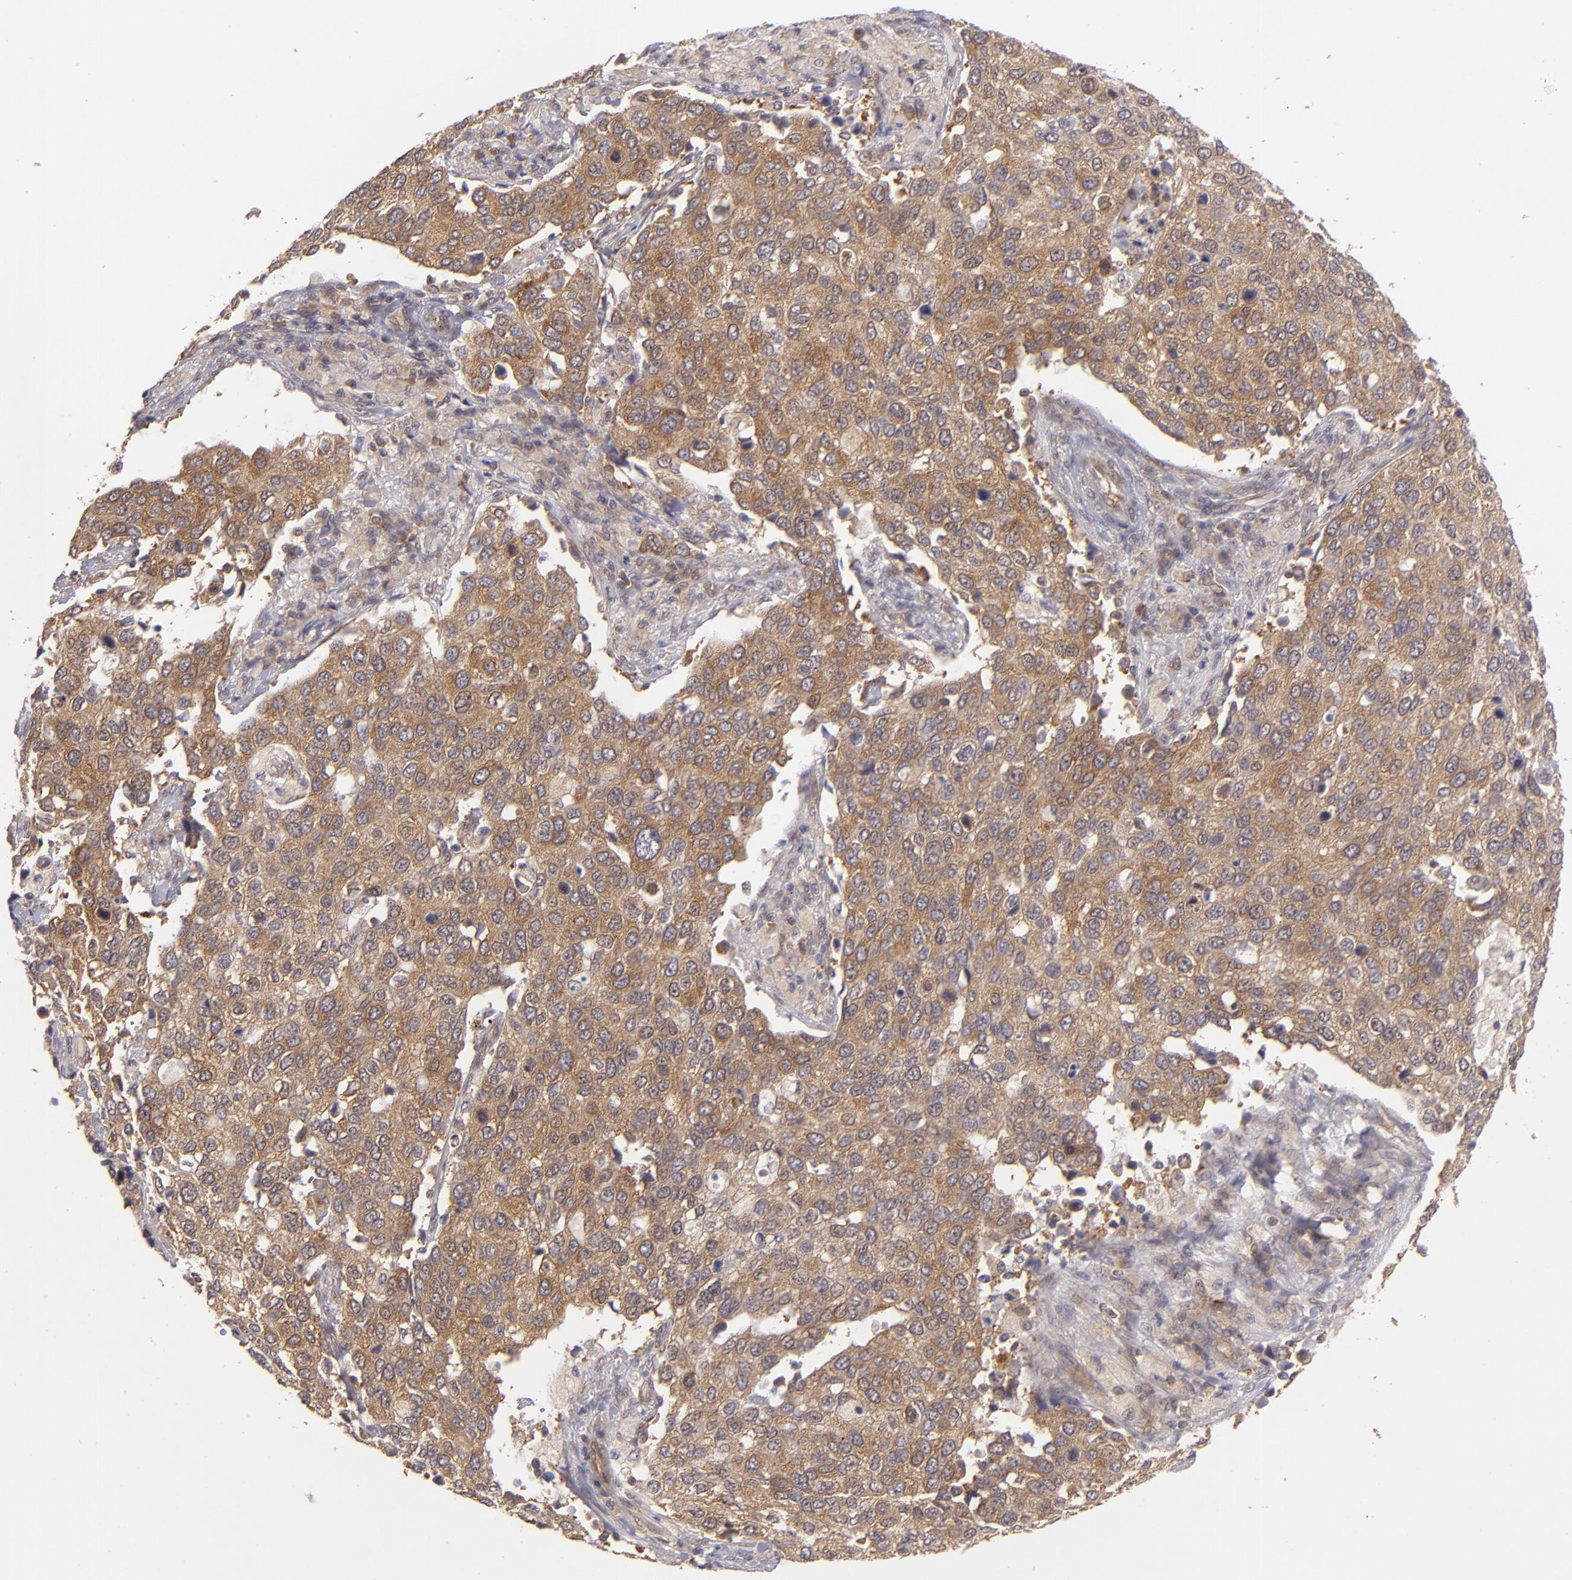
{"staining": {"intensity": "strong", "quantity": ">75%", "location": "cytoplasmic/membranous"}, "tissue": "cervical cancer", "cell_type": "Tumor cells", "image_type": "cancer", "snomed": [{"axis": "morphology", "description": "Squamous cell carcinoma, NOS"}, {"axis": "topography", "description": "Cervix"}], "caption": "Protein expression by immunohistochemistry exhibits strong cytoplasmic/membranous positivity in approximately >75% of tumor cells in cervical squamous cell carcinoma. (Brightfield microscopy of DAB IHC at high magnification).", "gene": "PTPN13", "patient": {"sex": "female", "age": 54}}